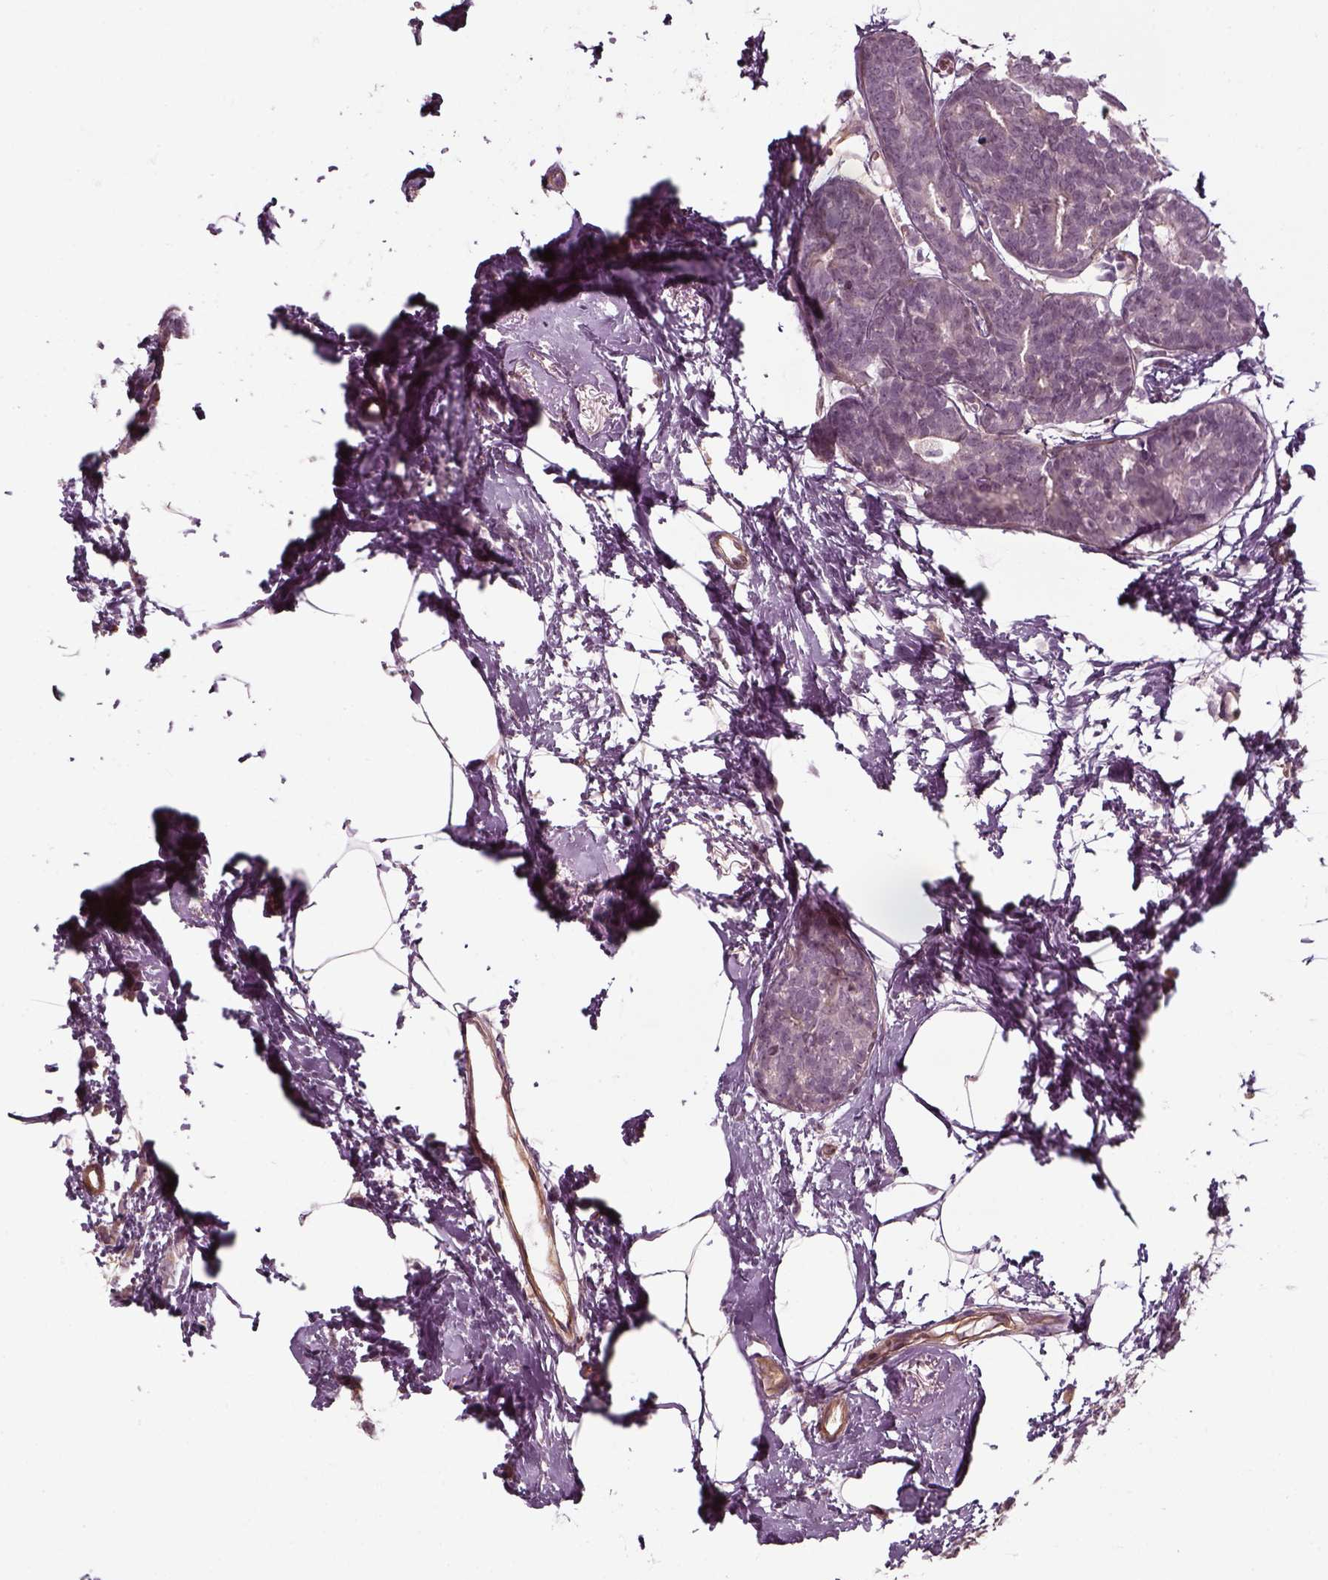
{"staining": {"intensity": "negative", "quantity": "none", "location": "none"}, "tissue": "breast cancer", "cell_type": "Tumor cells", "image_type": "cancer", "snomed": [{"axis": "morphology", "description": "Duct carcinoma"}, {"axis": "topography", "description": "Breast"}], "caption": "Immunohistochemical staining of breast cancer reveals no significant expression in tumor cells.", "gene": "LAMB2", "patient": {"sex": "female", "age": 40}}